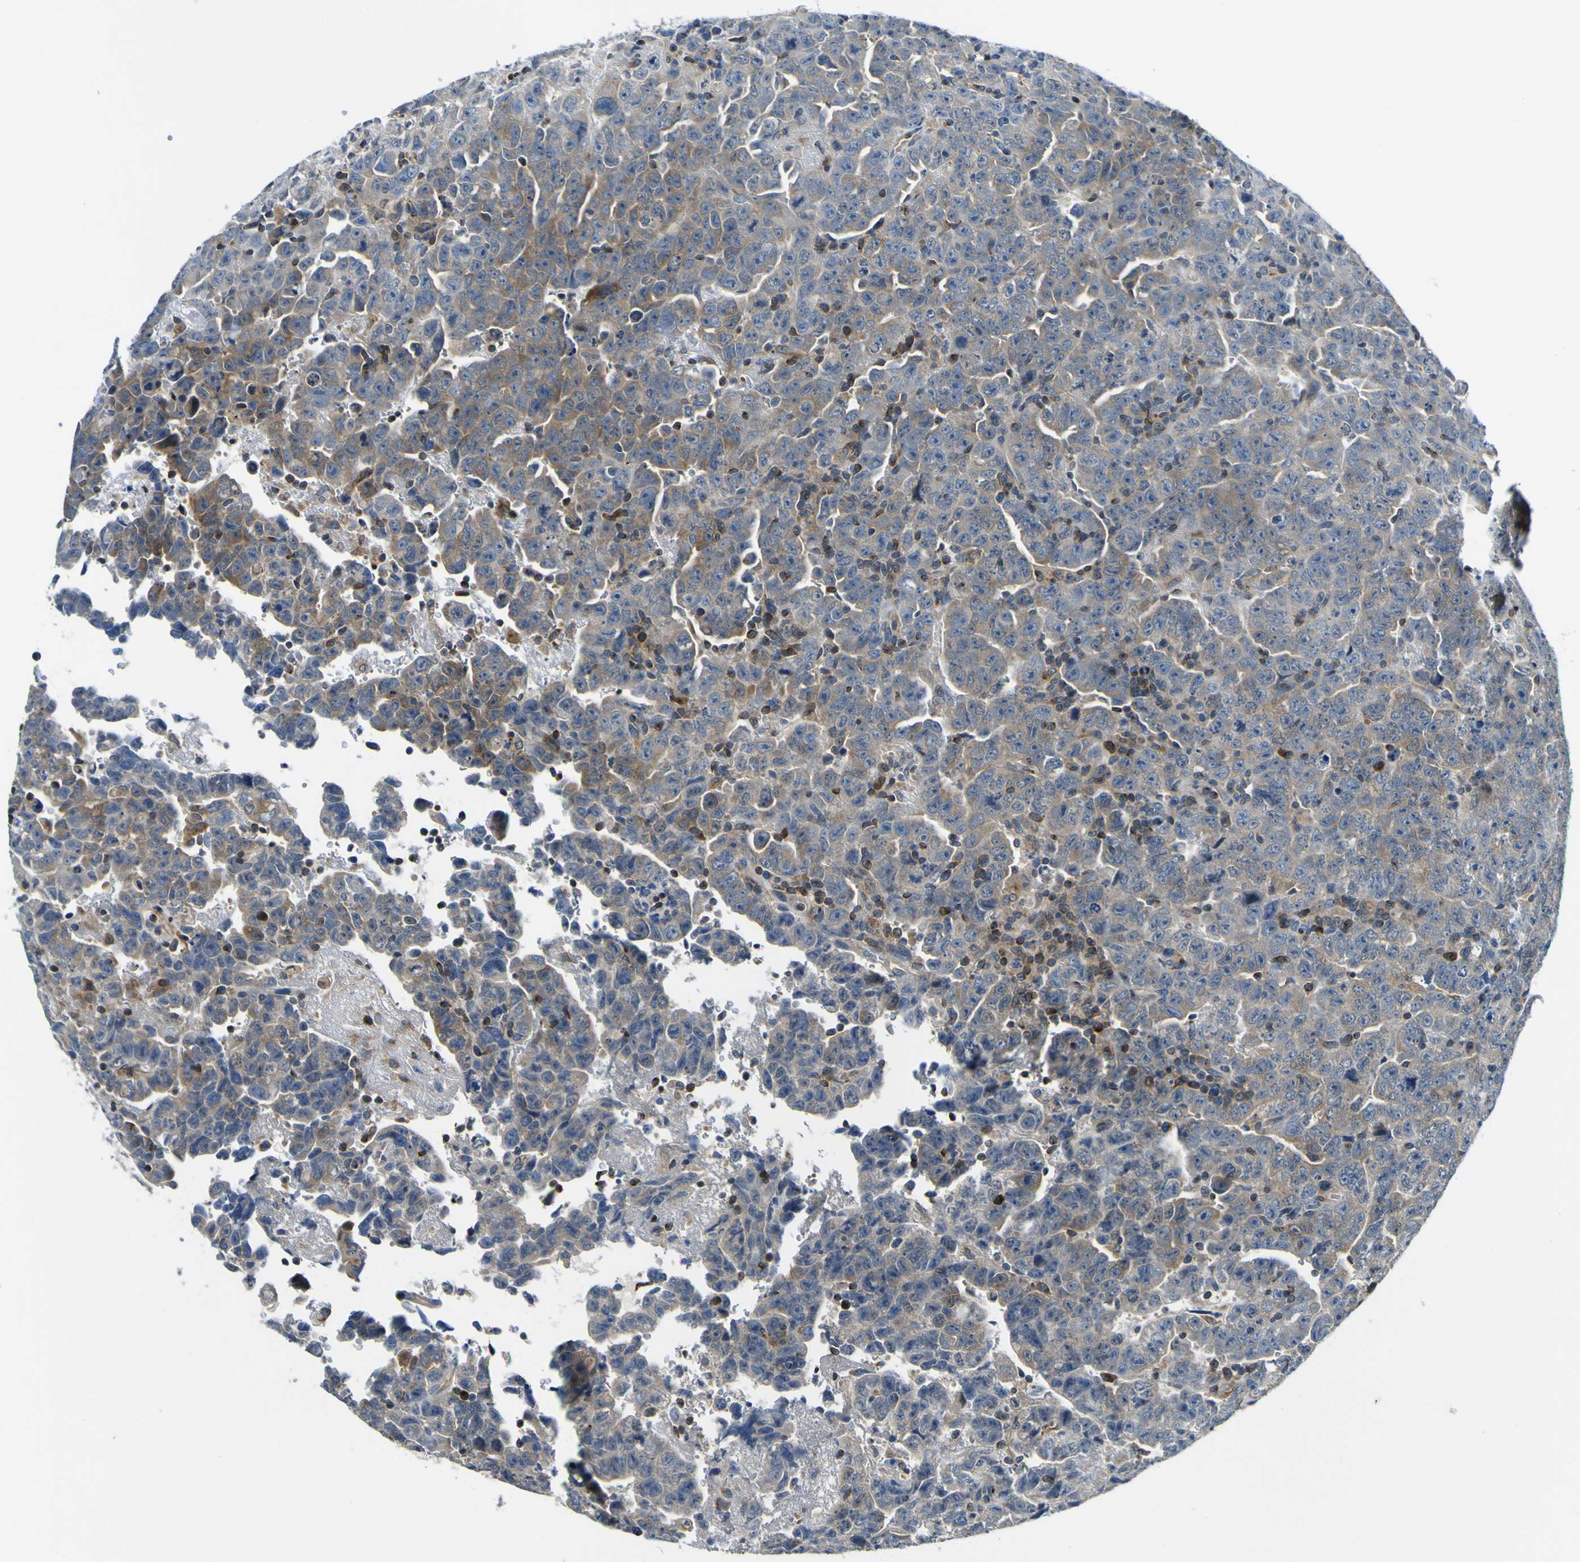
{"staining": {"intensity": "moderate", "quantity": "25%-75%", "location": "cytoplasmic/membranous"}, "tissue": "testis cancer", "cell_type": "Tumor cells", "image_type": "cancer", "snomed": [{"axis": "morphology", "description": "Carcinoma, Embryonal, NOS"}, {"axis": "topography", "description": "Testis"}], "caption": "Immunohistochemical staining of testis cancer exhibits medium levels of moderate cytoplasmic/membranous protein positivity in about 25%-75% of tumor cells.", "gene": "EML2", "patient": {"sex": "male", "age": 28}}